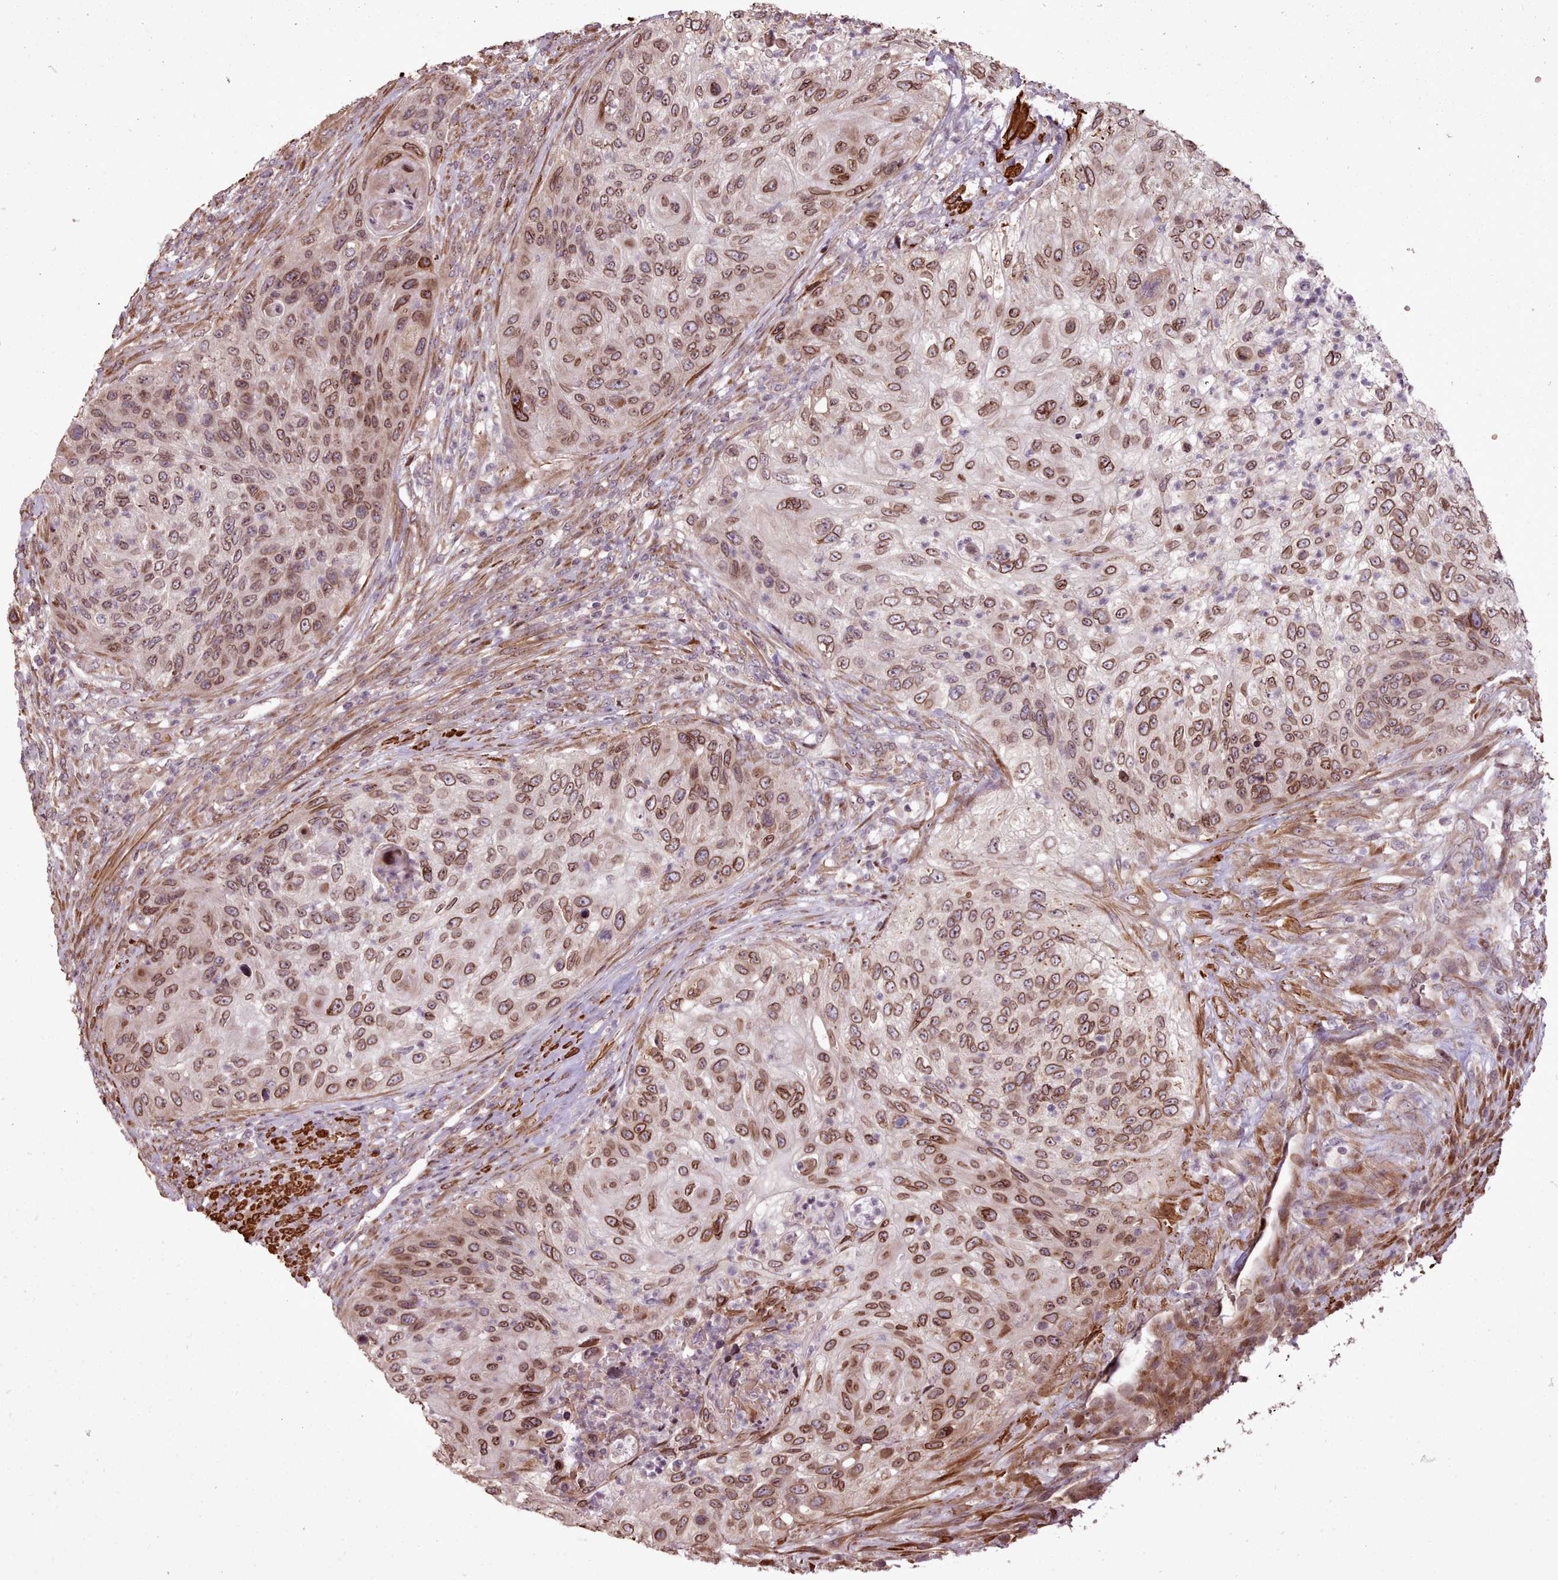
{"staining": {"intensity": "moderate", "quantity": ">75%", "location": "cytoplasmic/membranous,nuclear"}, "tissue": "urothelial cancer", "cell_type": "Tumor cells", "image_type": "cancer", "snomed": [{"axis": "morphology", "description": "Urothelial carcinoma, High grade"}, {"axis": "topography", "description": "Urinary bladder"}], "caption": "IHC histopathology image of neoplastic tissue: human urothelial carcinoma (high-grade) stained using immunohistochemistry demonstrates medium levels of moderate protein expression localized specifically in the cytoplasmic/membranous and nuclear of tumor cells, appearing as a cytoplasmic/membranous and nuclear brown color.", "gene": "CABP1", "patient": {"sex": "female", "age": 60}}